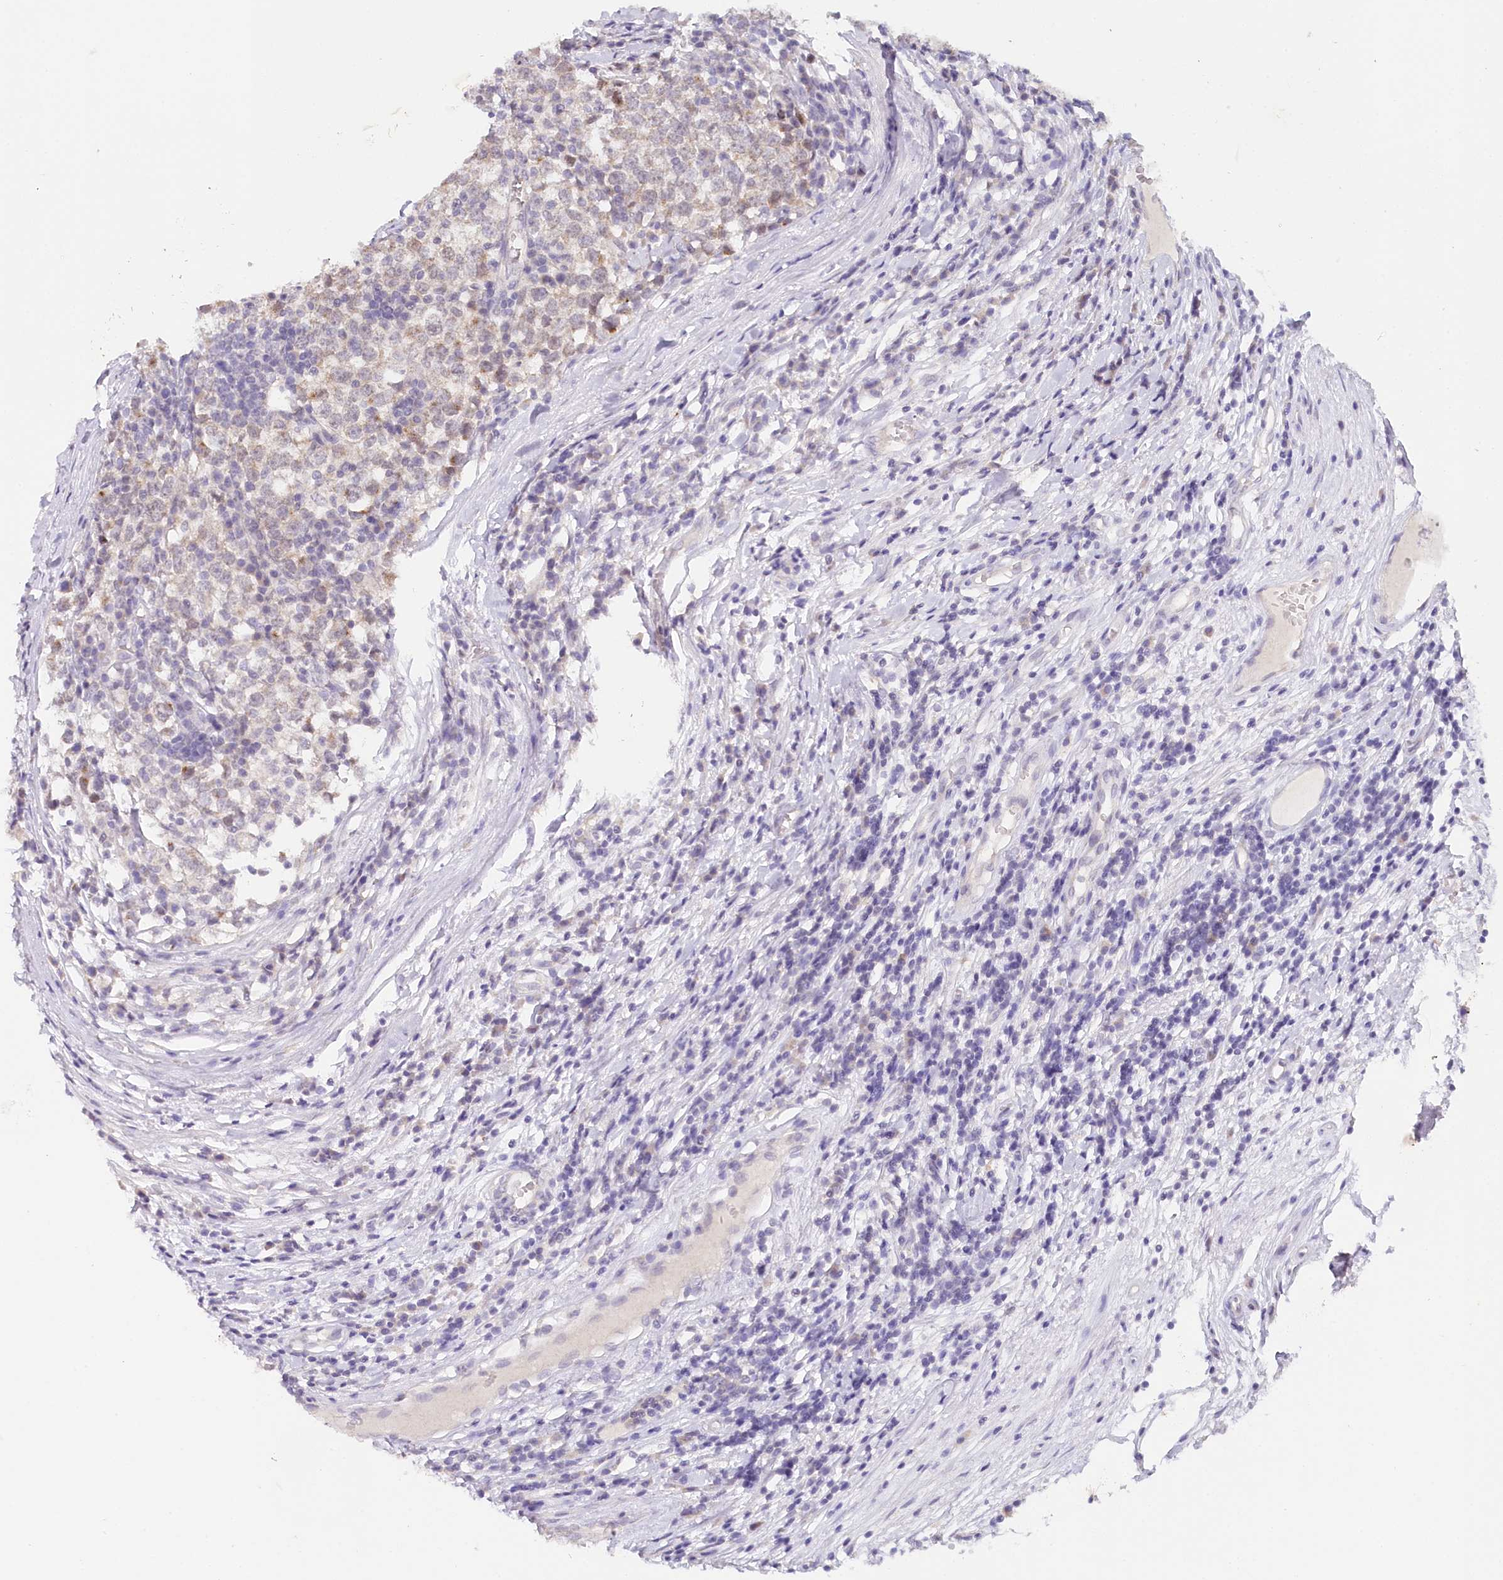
{"staining": {"intensity": "weak", "quantity": "<25%", "location": "cytoplasmic/membranous,nuclear"}, "tissue": "testis cancer", "cell_type": "Tumor cells", "image_type": "cancer", "snomed": [{"axis": "morphology", "description": "Seminoma, NOS"}, {"axis": "topography", "description": "Testis"}], "caption": "This is a image of immunohistochemistry staining of seminoma (testis), which shows no positivity in tumor cells. (IHC, brightfield microscopy, high magnification).", "gene": "TP53", "patient": {"sex": "male", "age": 65}}